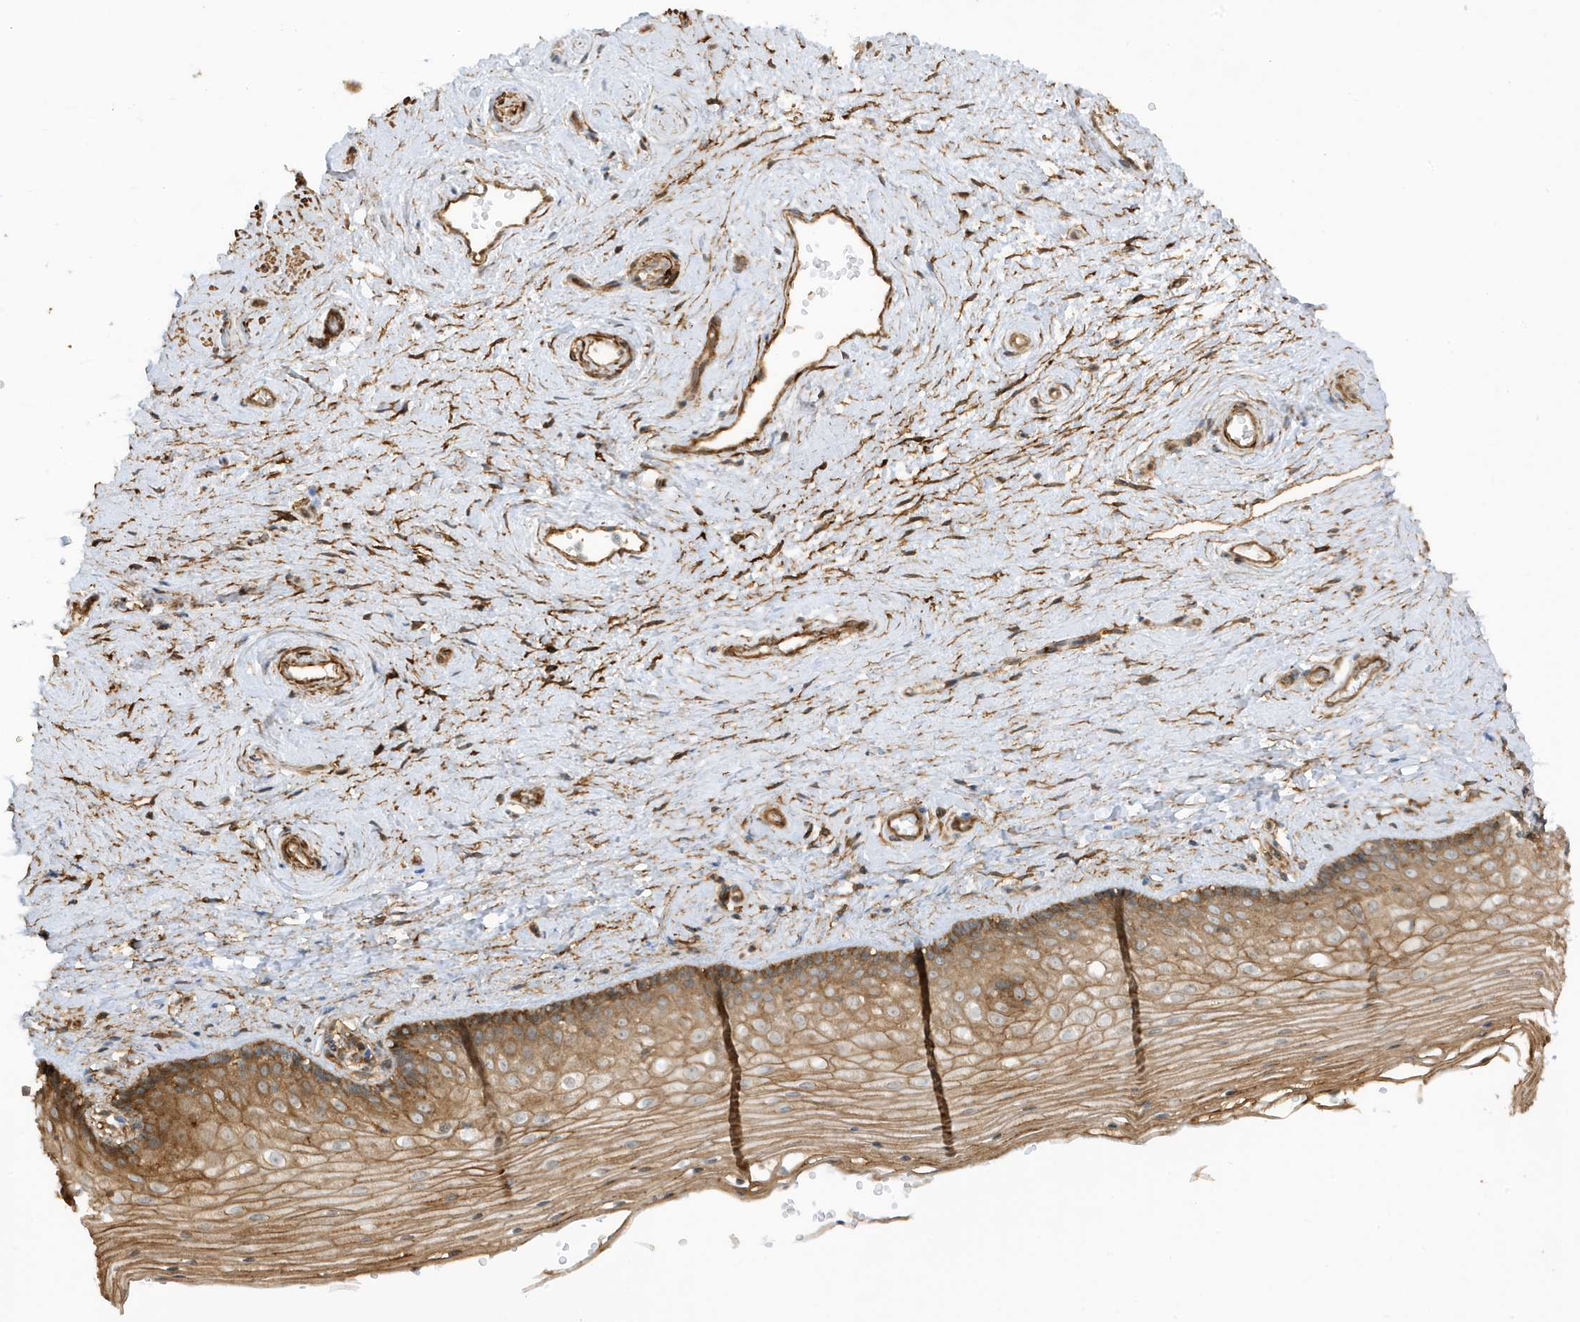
{"staining": {"intensity": "moderate", "quantity": ">75%", "location": "cytoplasmic/membranous"}, "tissue": "vagina", "cell_type": "Squamous epithelial cells", "image_type": "normal", "snomed": [{"axis": "morphology", "description": "Normal tissue, NOS"}, {"axis": "topography", "description": "Vagina"}], "caption": "Brown immunohistochemical staining in unremarkable vagina shows moderate cytoplasmic/membranous positivity in about >75% of squamous epithelial cells. (DAB IHC, brown staining for protein, blue staining for nuclei).", "gene": "CDC42EP3", "patient": {"sex": "female", "age": 46}}